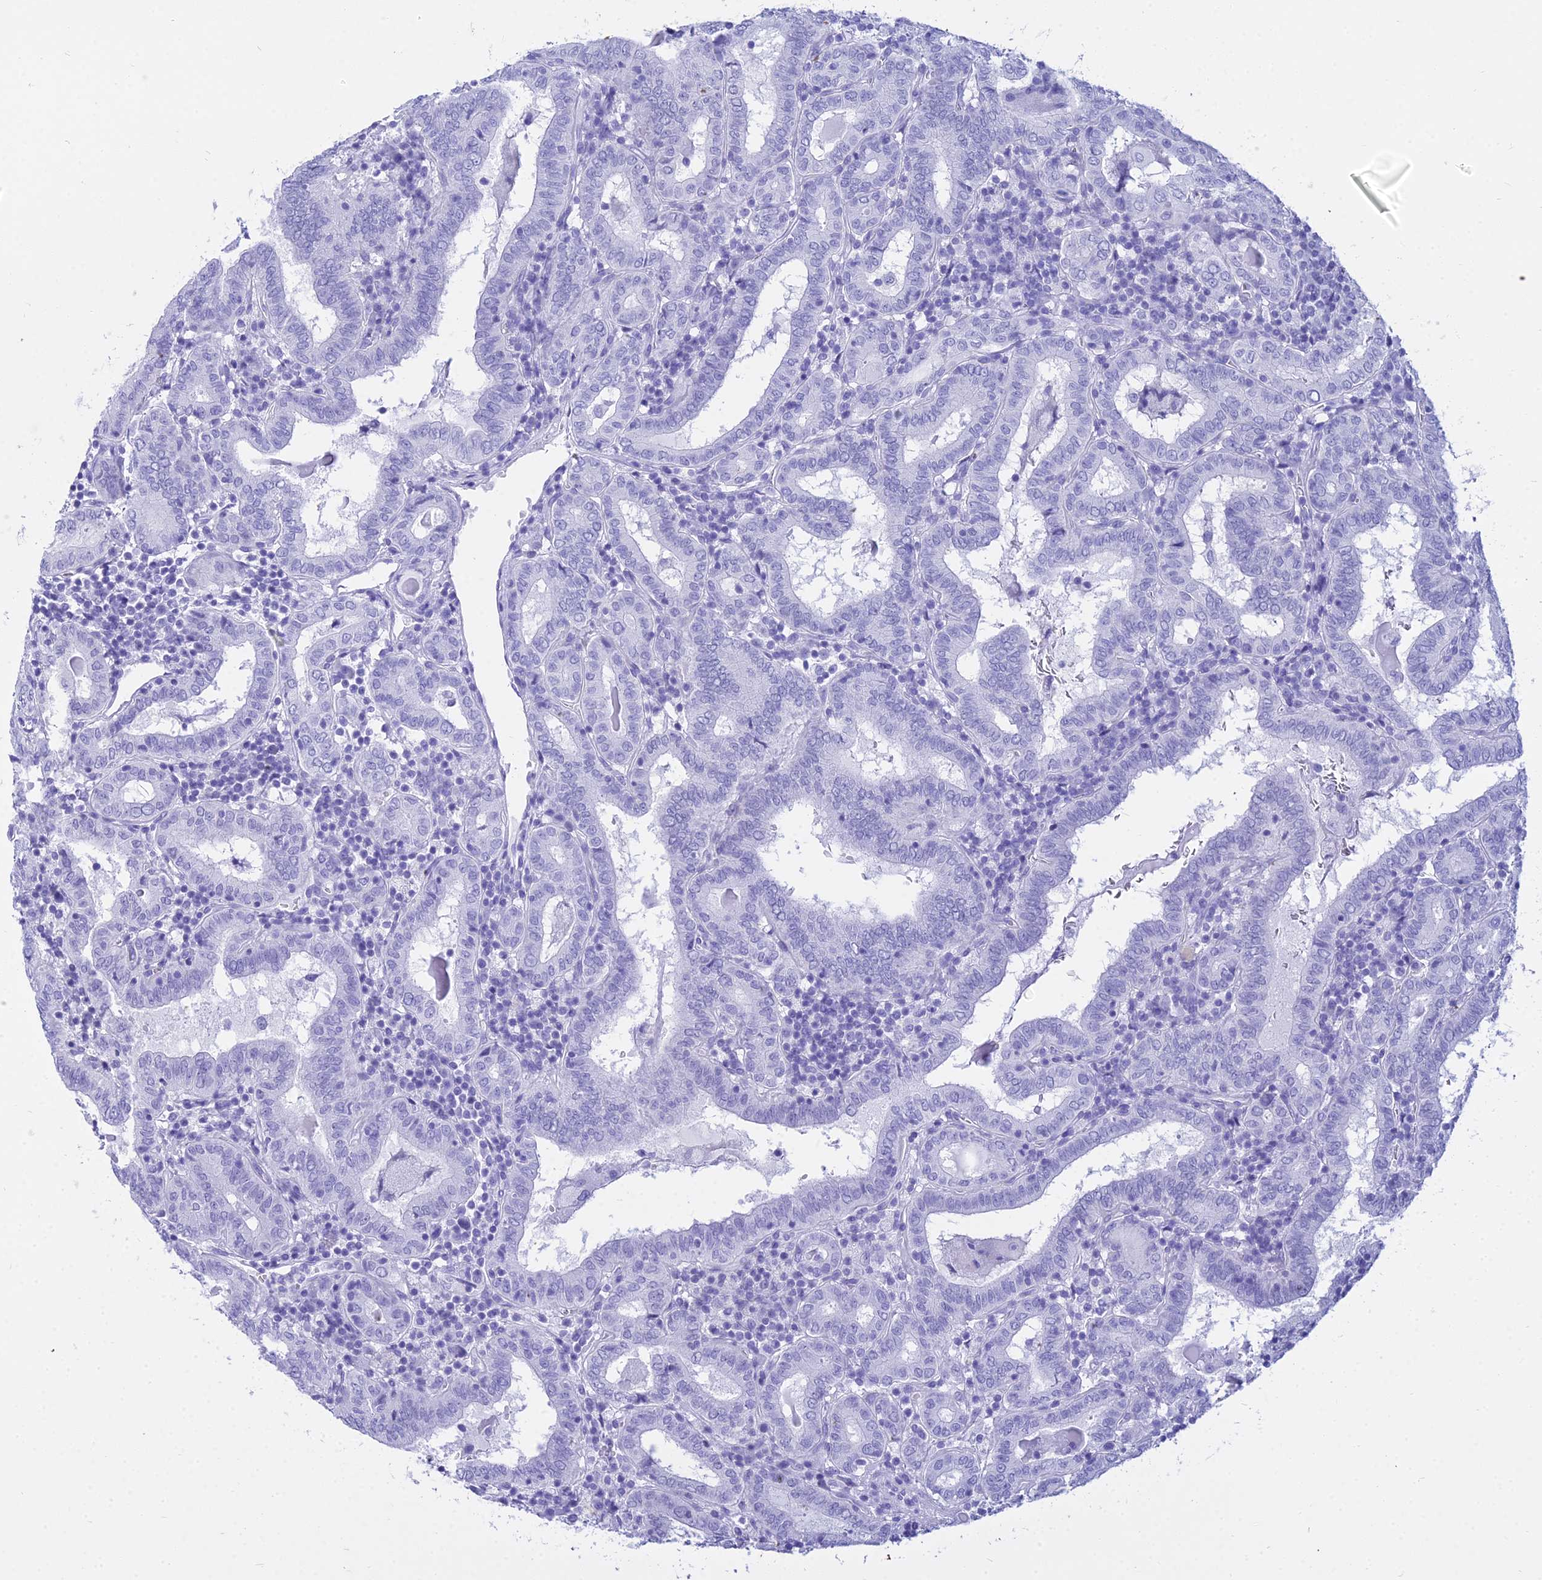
{"staining": {"intensity": "negative", "quantity": "none", "location": "none"}, "tissue": "thyroid cancer", "cell_type": "Tumor cells", "image_type": "cancer", "snomed": [{"axis": "morphology", "description": "Papillary adenocarcinoma, NOS"}, {"axis": "topography", "description": "Thyroid gland"}], "caption": "Thyroid papillary adenocarcinoma stained for a protein using immunohistochemistry (IHC) reveals no staining tumor cells.", "gene": "ZNF442", "patient": {"sex": "female", "age": 72}}